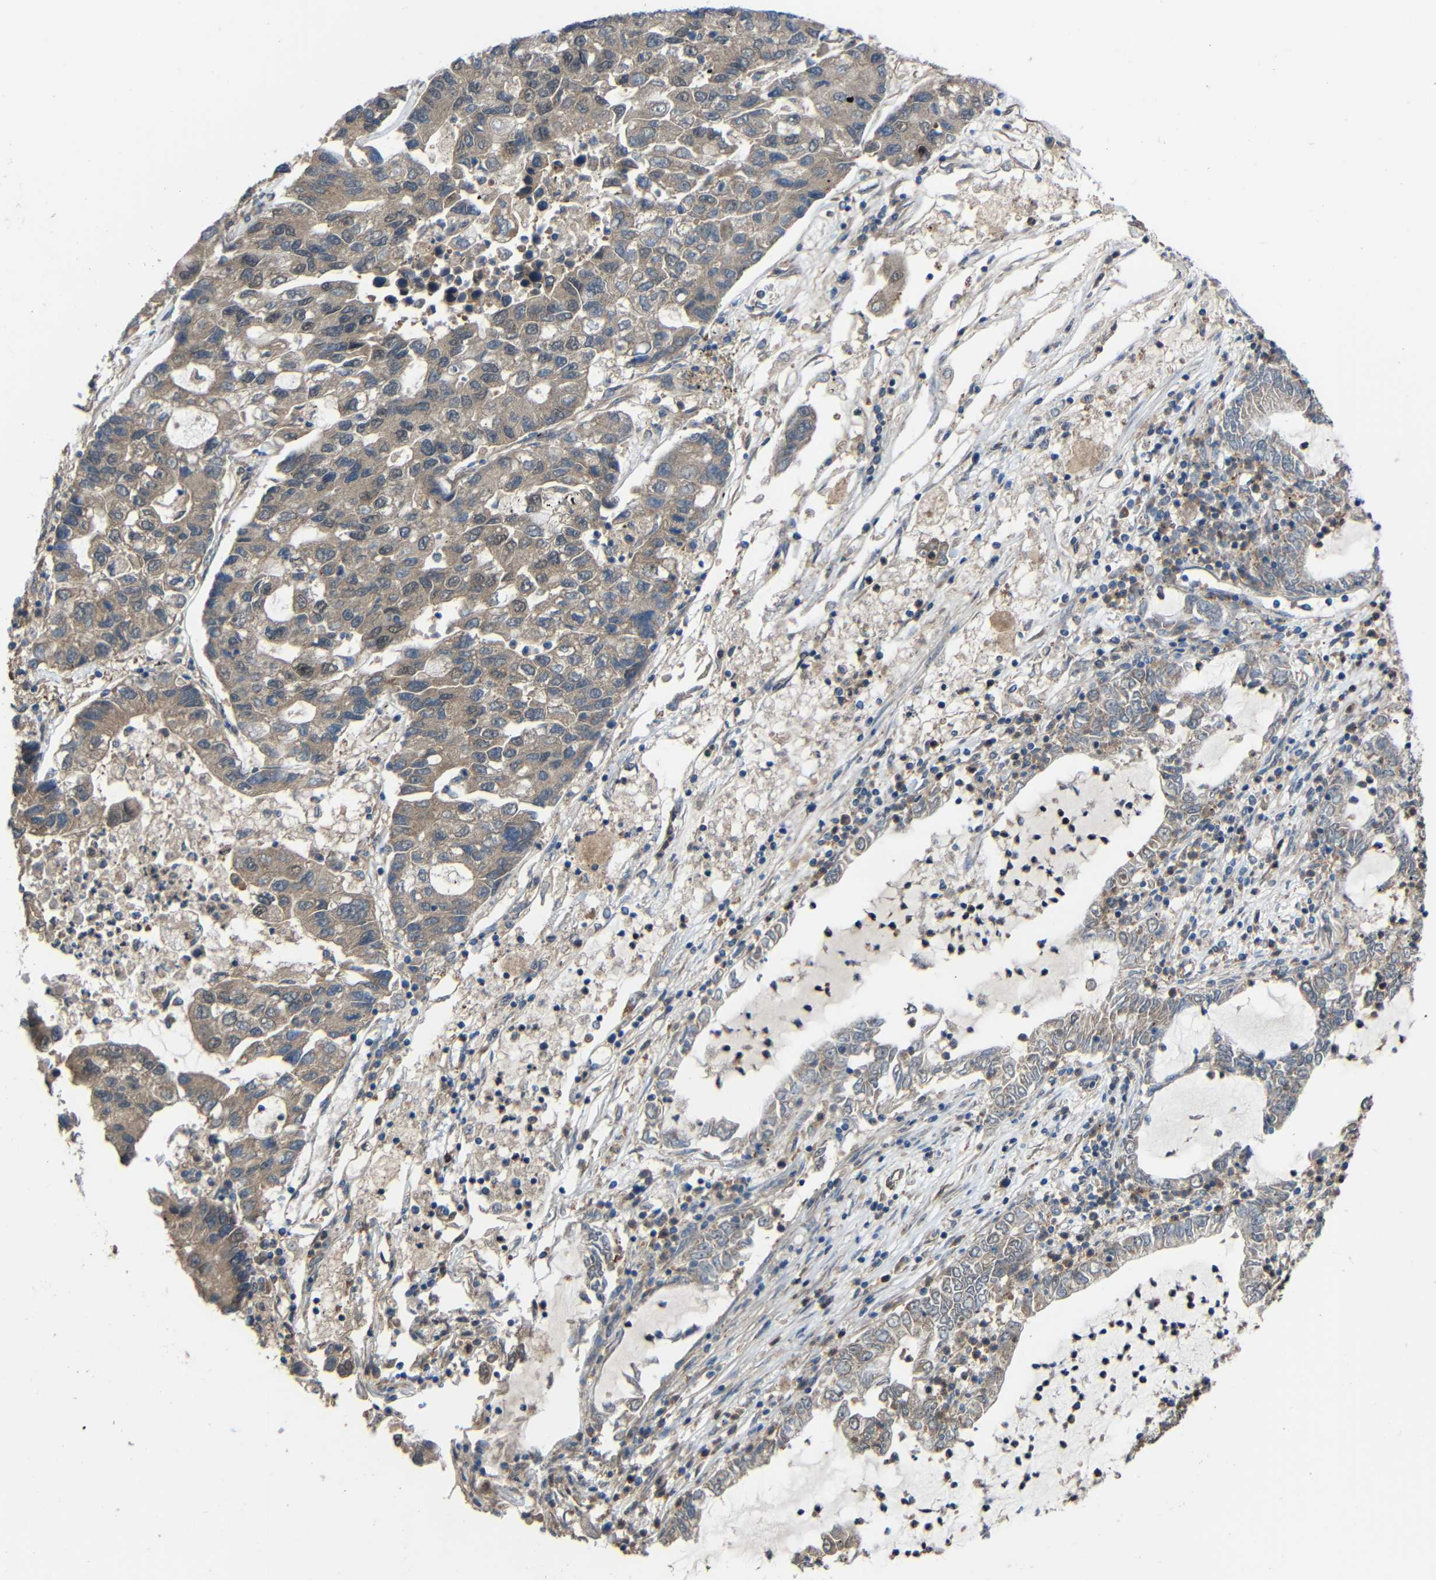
{"staining": {"intensity": "weak", "quantity": ">75%", "location": "cytoplasmic/membranous"}, "tissue": "lung cancer", "cell_type": "Tumor cells", "image_type": "cancer", "snomed": [{"axis": "morphology", "description": "Adenocarcinoma, NOS"}, {"axis": "topography", "description": "Lung"}], "caption": "Brown immunohistochemical staining in human lung cancer reveals weak cytoplasmic/membranous staining in approximately >75% of tumor cells.", "gene": "CHST9", "patient": {"sex": "female", "age": 51}}